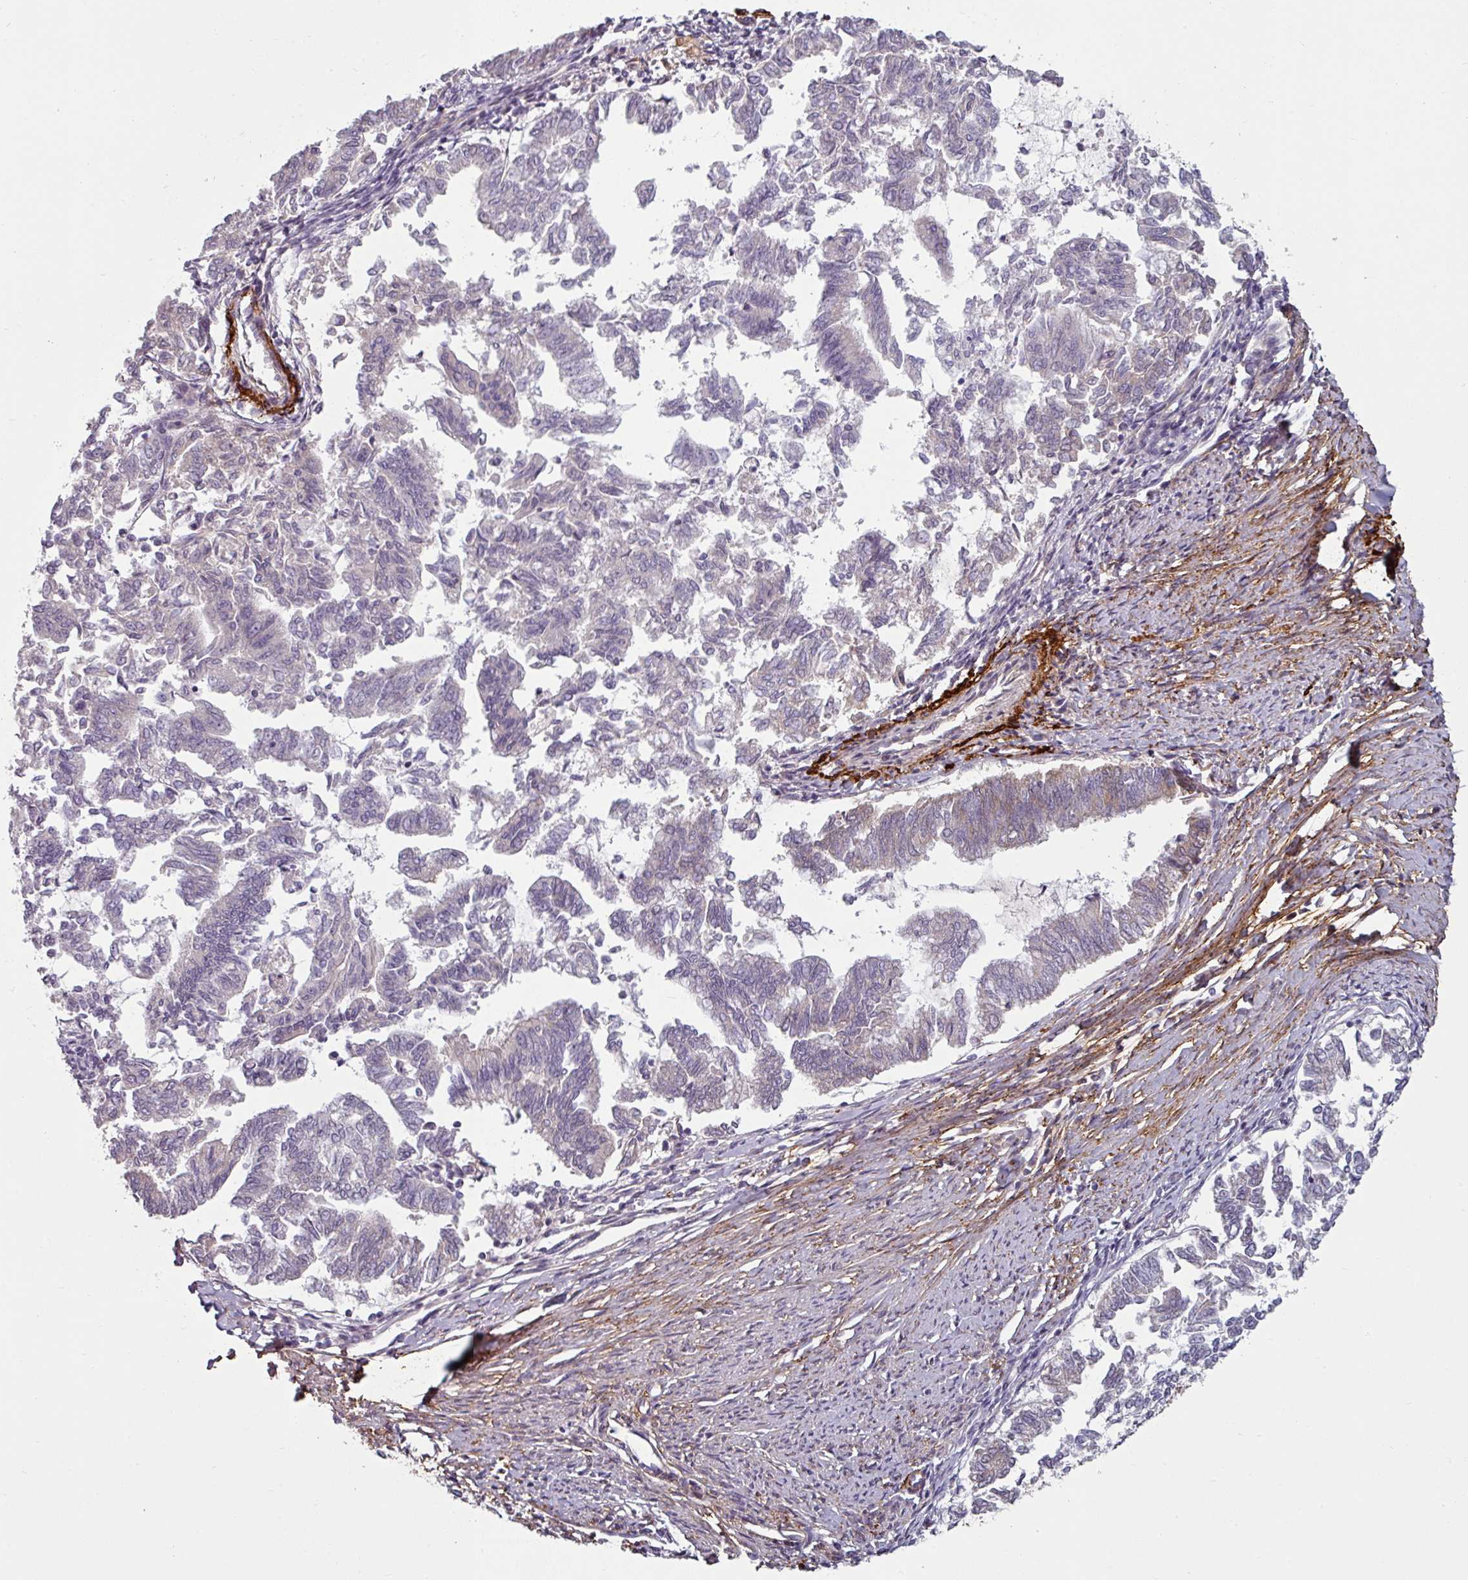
{"staining": {"intensity": "negative", "quantity": "none", "location": "none"}, "tissue": "endometrial cancer", "cell_type": "Tumor cells", "image_type": "cancer", "snomed": [{"axis": "morphology", "description": "Adenocarcinoma, NOS"}, {"axis": "topography", "description": "Endometrium"}], "caption": "This is a image of immunohistochemistry staining of endometrial cancer (adenocarcinoma), which shows no positivity in tumor cells.", "gene": "MTMR14", "patient": {"sex": "female", "age": 79}}